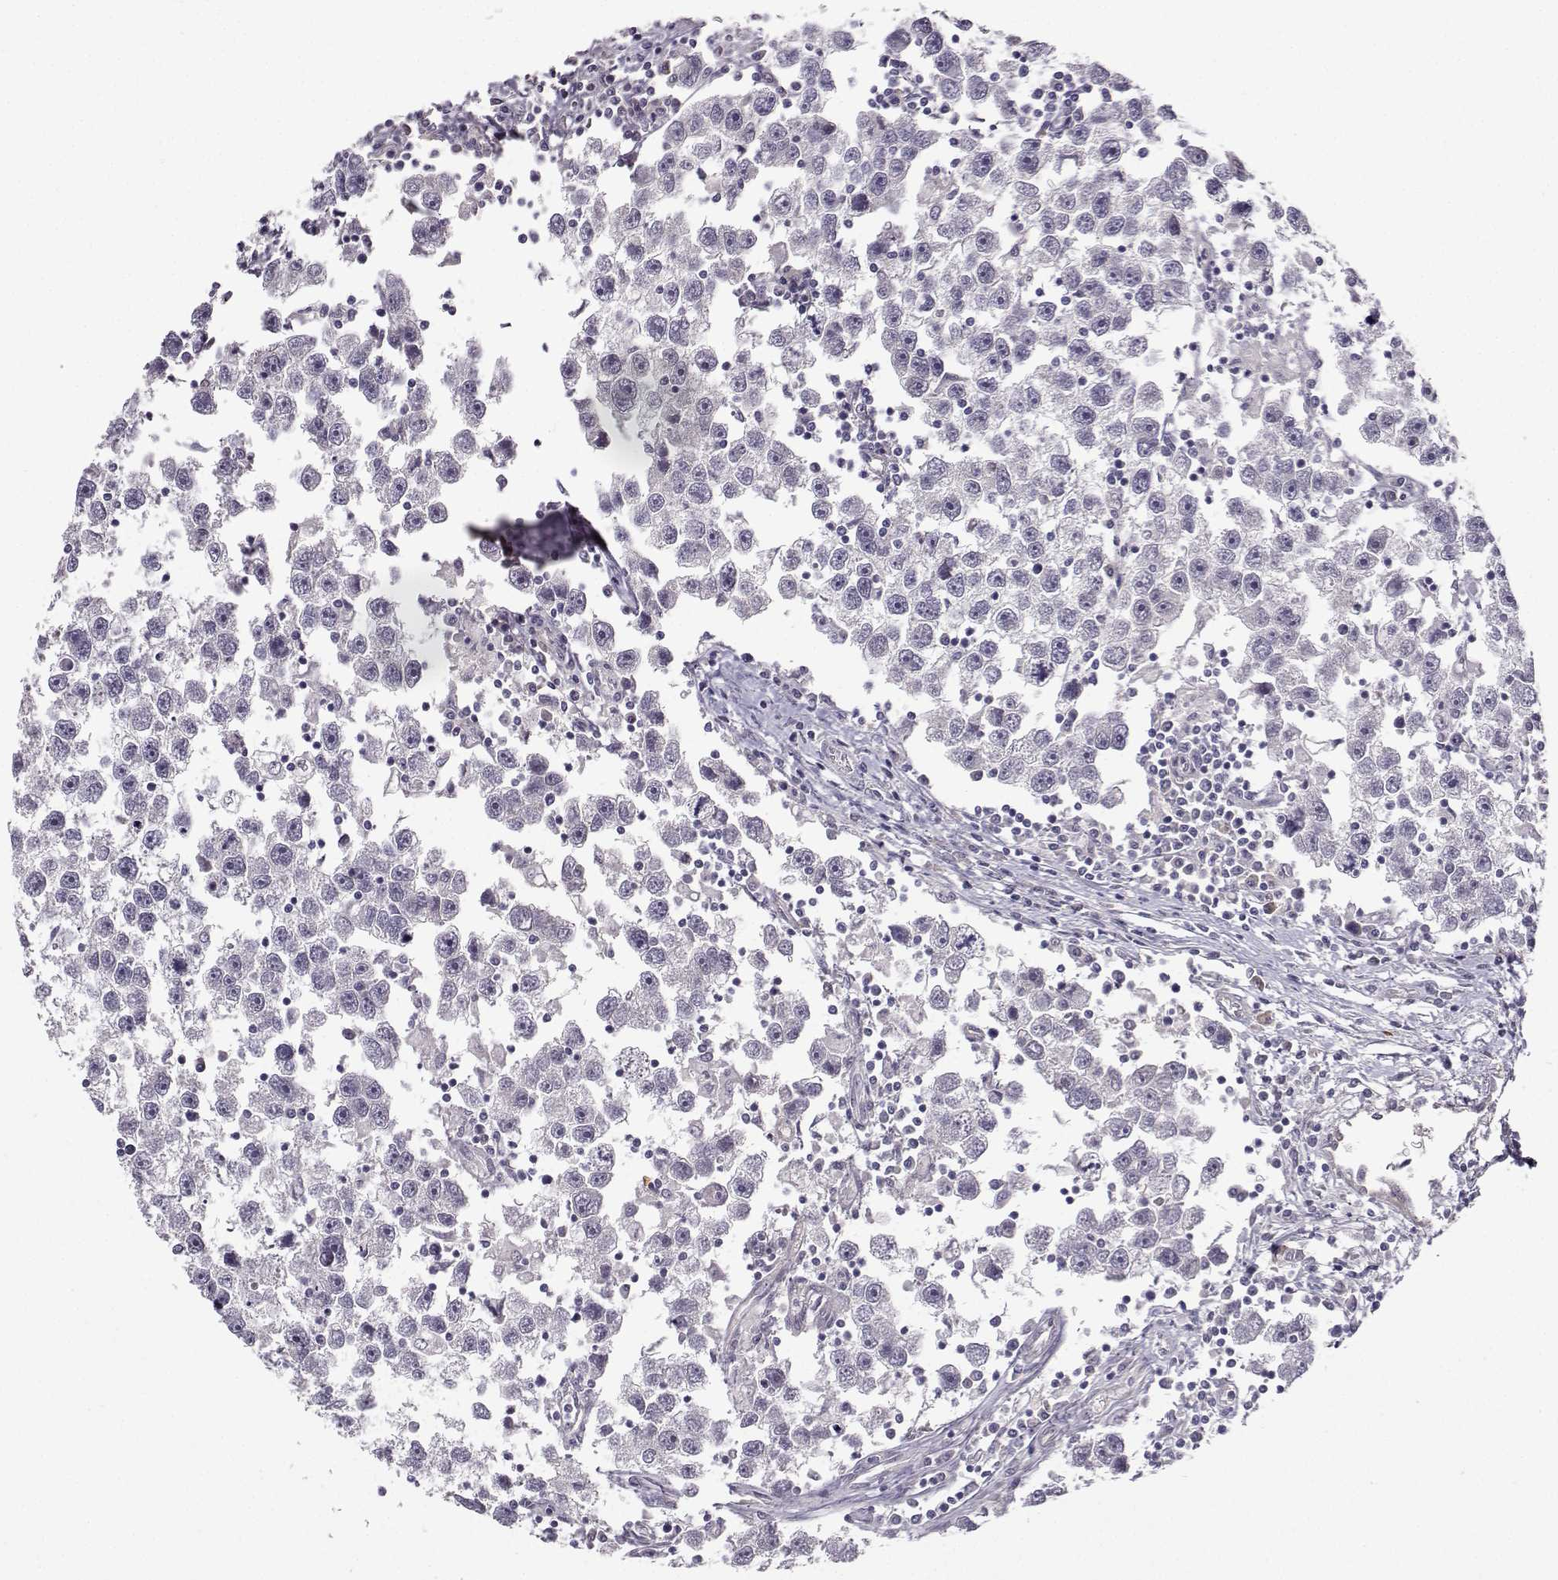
{"staining": {"intensity": "negative", "quantity": "none", "location": "none"}, "tissue": "testis cancer", "cell_type": "Tumor cells", "image_type": "cancer", "snomed": [{"axis": "morphology", "description": "Seminoma, NOS"}, {"axis": "topography", "description": "Testis"}], "caption": "The micrograph shows no staining of tumor cells in testis cancer.", "gene": "NQO1", "patient": {"sex": "male", "age": 30}}